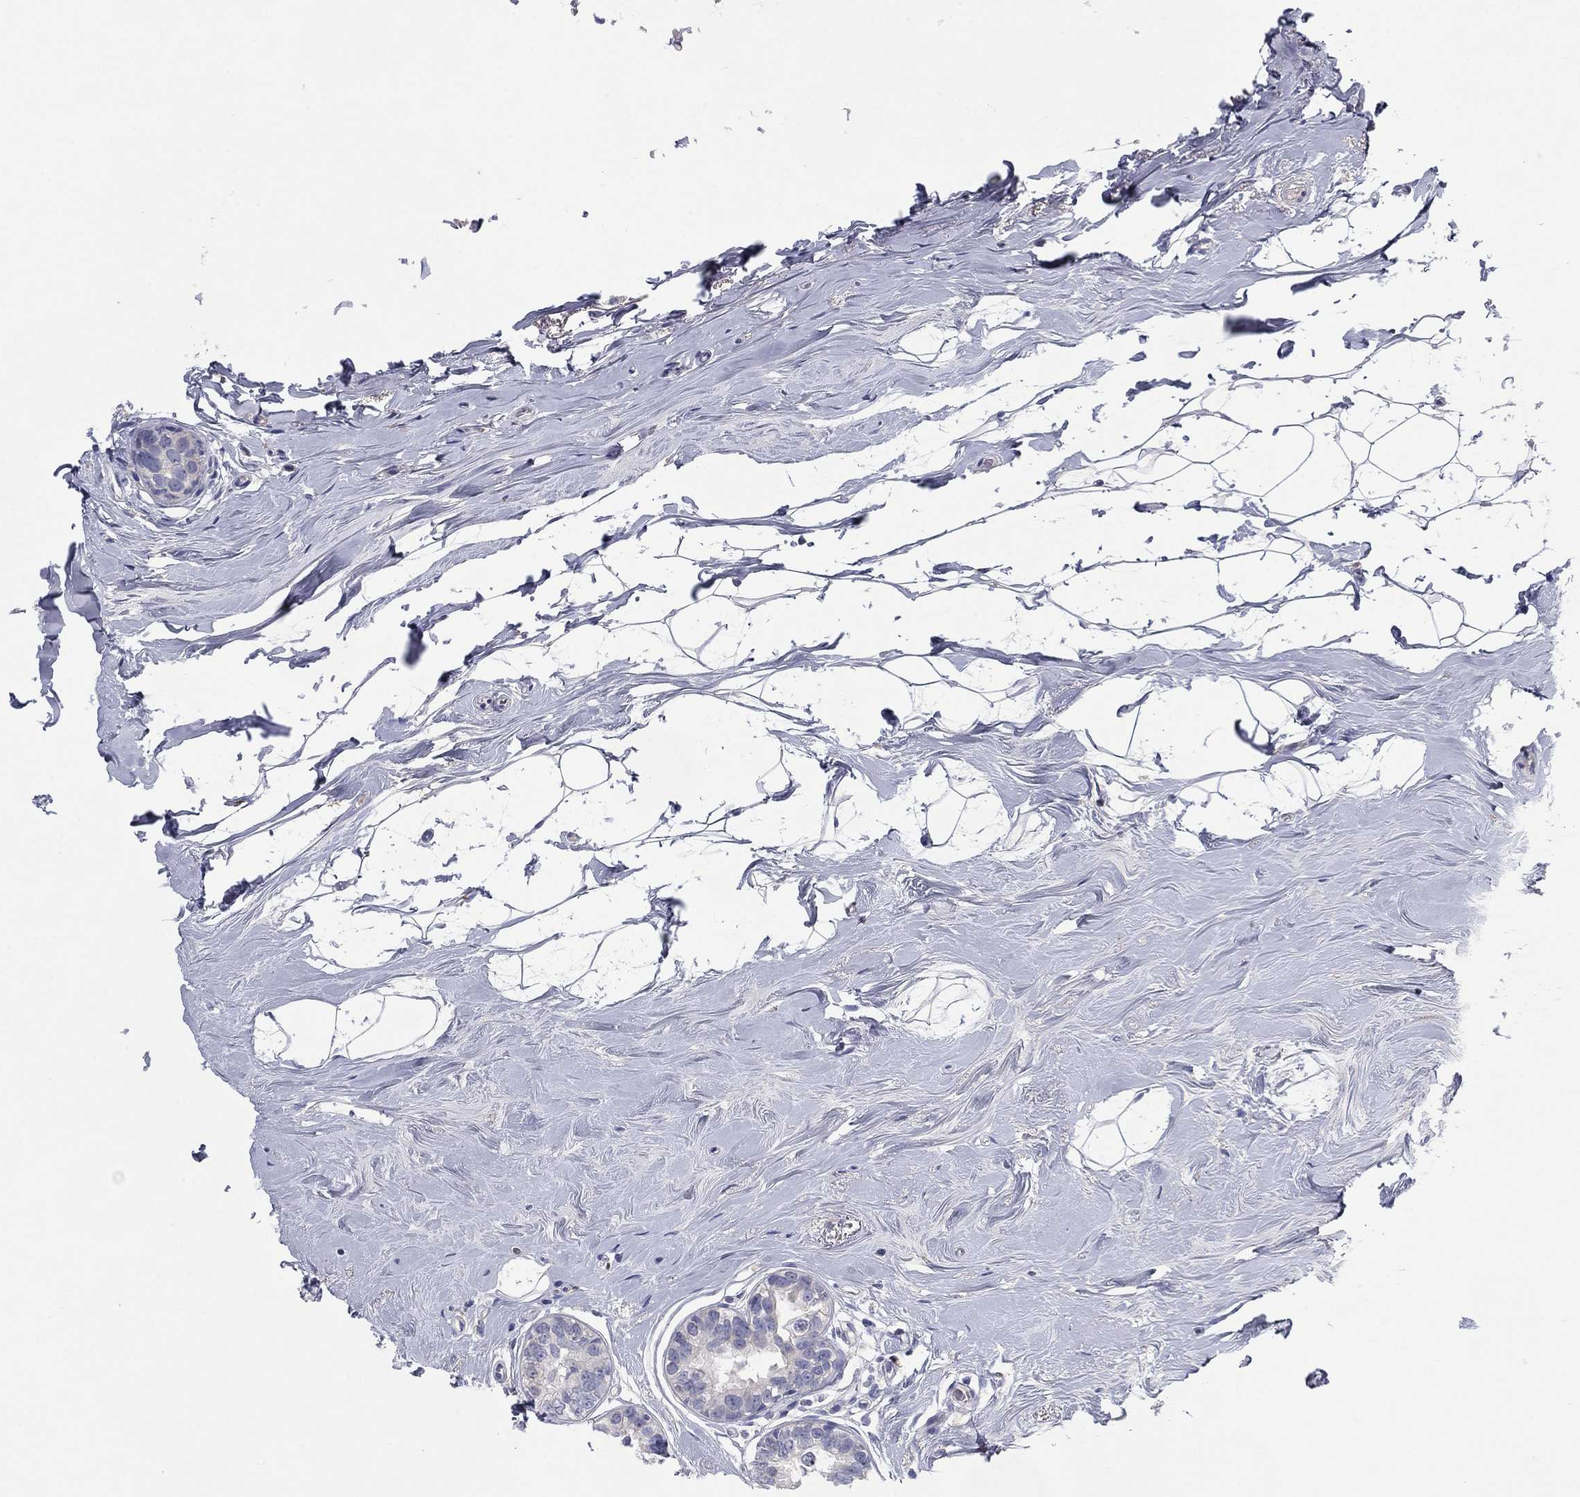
{"staining": {"intensity": "negative", "quantity": "none", "location": "none"}, "tissue": "breast cancer", "cell_type": "Tumor cells", "image_type": "cancer", "snomed": [{"axis": "morphology", "description": "Duct carcinoma"}, {"axis": "topography", "description": "Breast"}], "caption": "Immunohistochemistry photomicrograph of human breast cancer stained for a protein (brown), which reveals no staining in tumor cells.", "gene": "CNTNAP4", "patient": {"sex": "female", "age": 55}}